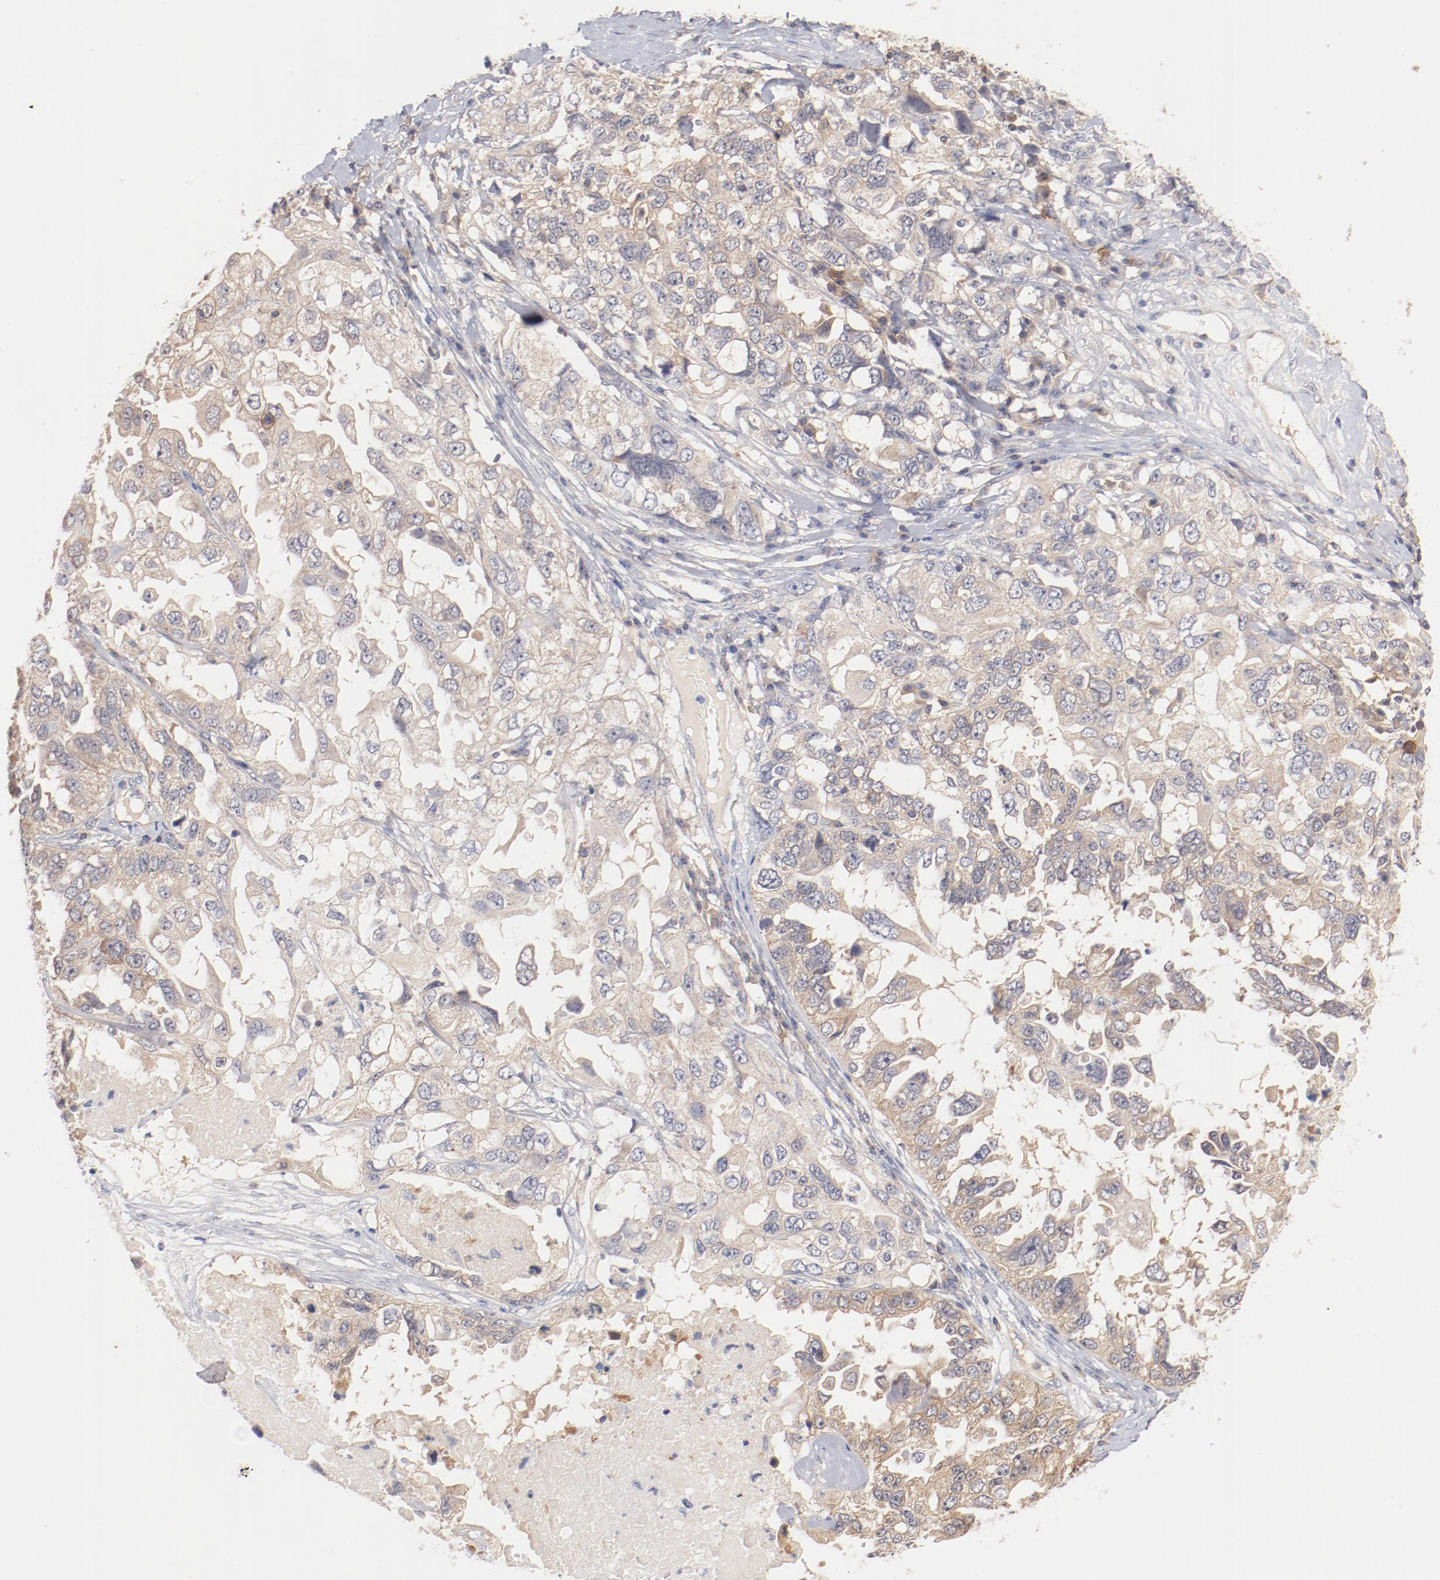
{"staining": {"intensity": "weak", "quantity": ">75%", "location": "cytoplasmic/membranous"}, "tissue": "ovarian cancer", "cell_type": "Tumor cells", "image_type": "cancer", "snomed": [{"axis": "morphology", "description": "Cystadenocarcinoma, serous, NOS"}, {"axis": "topography", "description": "Ovary"}], "caption": "Weak cytoplasmic/membranous staining for a protein is appreciated in approximately >75% of tumor cells of serous cystadenocarcinoma (ovarian) using immunohistochemistry (IHC).", "gene": "SETD3", "patient": {"sex": "female", "age": 82}}